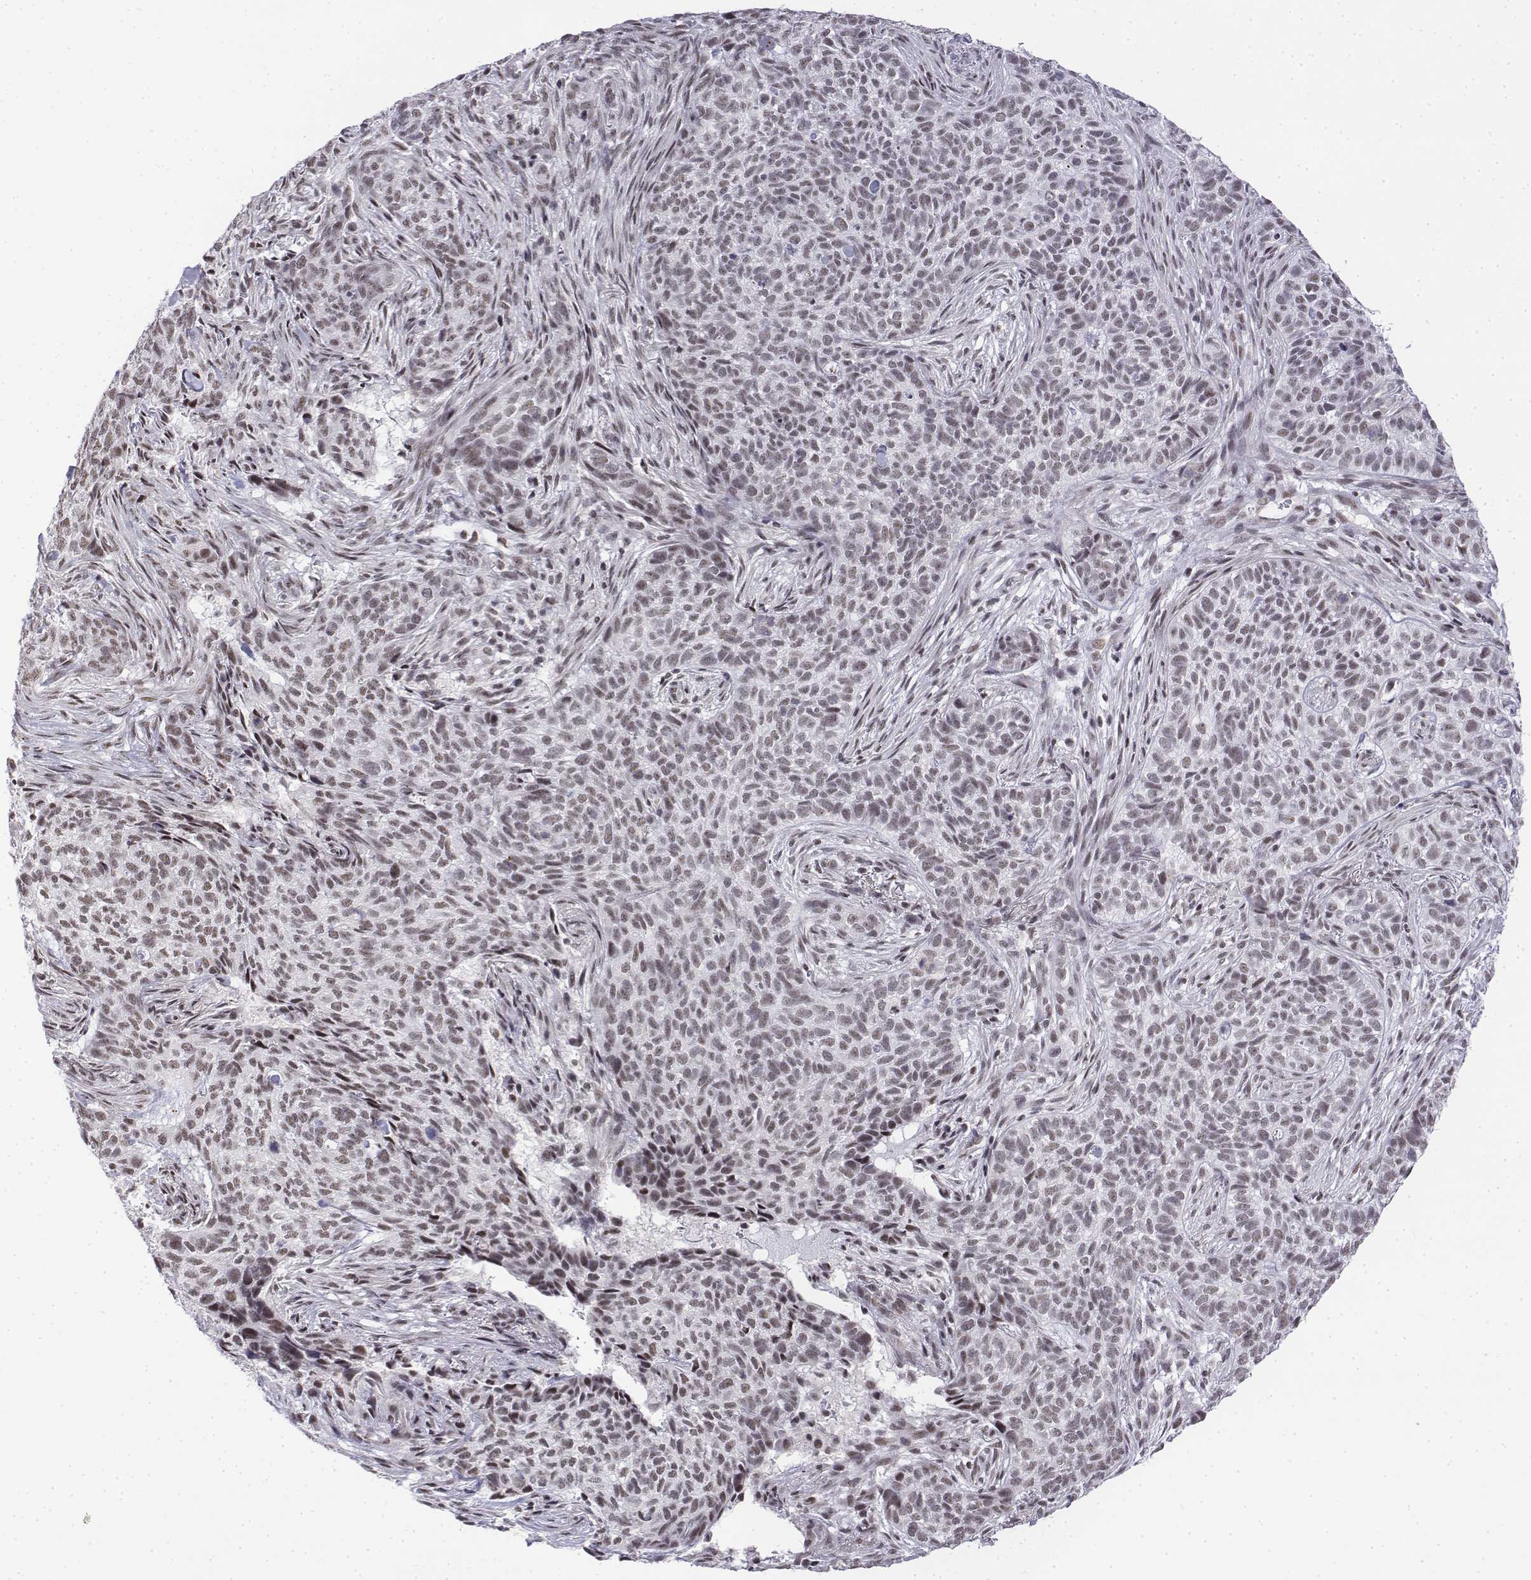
{"staining": {"intensity": "weak", "quantity": ">75%", "location": "nuclear"}, "tissue": "skin cancer", "cell_type": "Tumor cells", "image_type": "cancer", "snomed": [{"axis": "morphology", "description": "Basal cell carcinoma"}, {"axis": "topography", "description": "Skin"}], "caption": "Tumor cells display weak nuclear staining in about >75% of cells in skin cancer (basal cell carcinoma).", "gene": "SETD1A", "patient": {"sex": "female", "age": 69}}